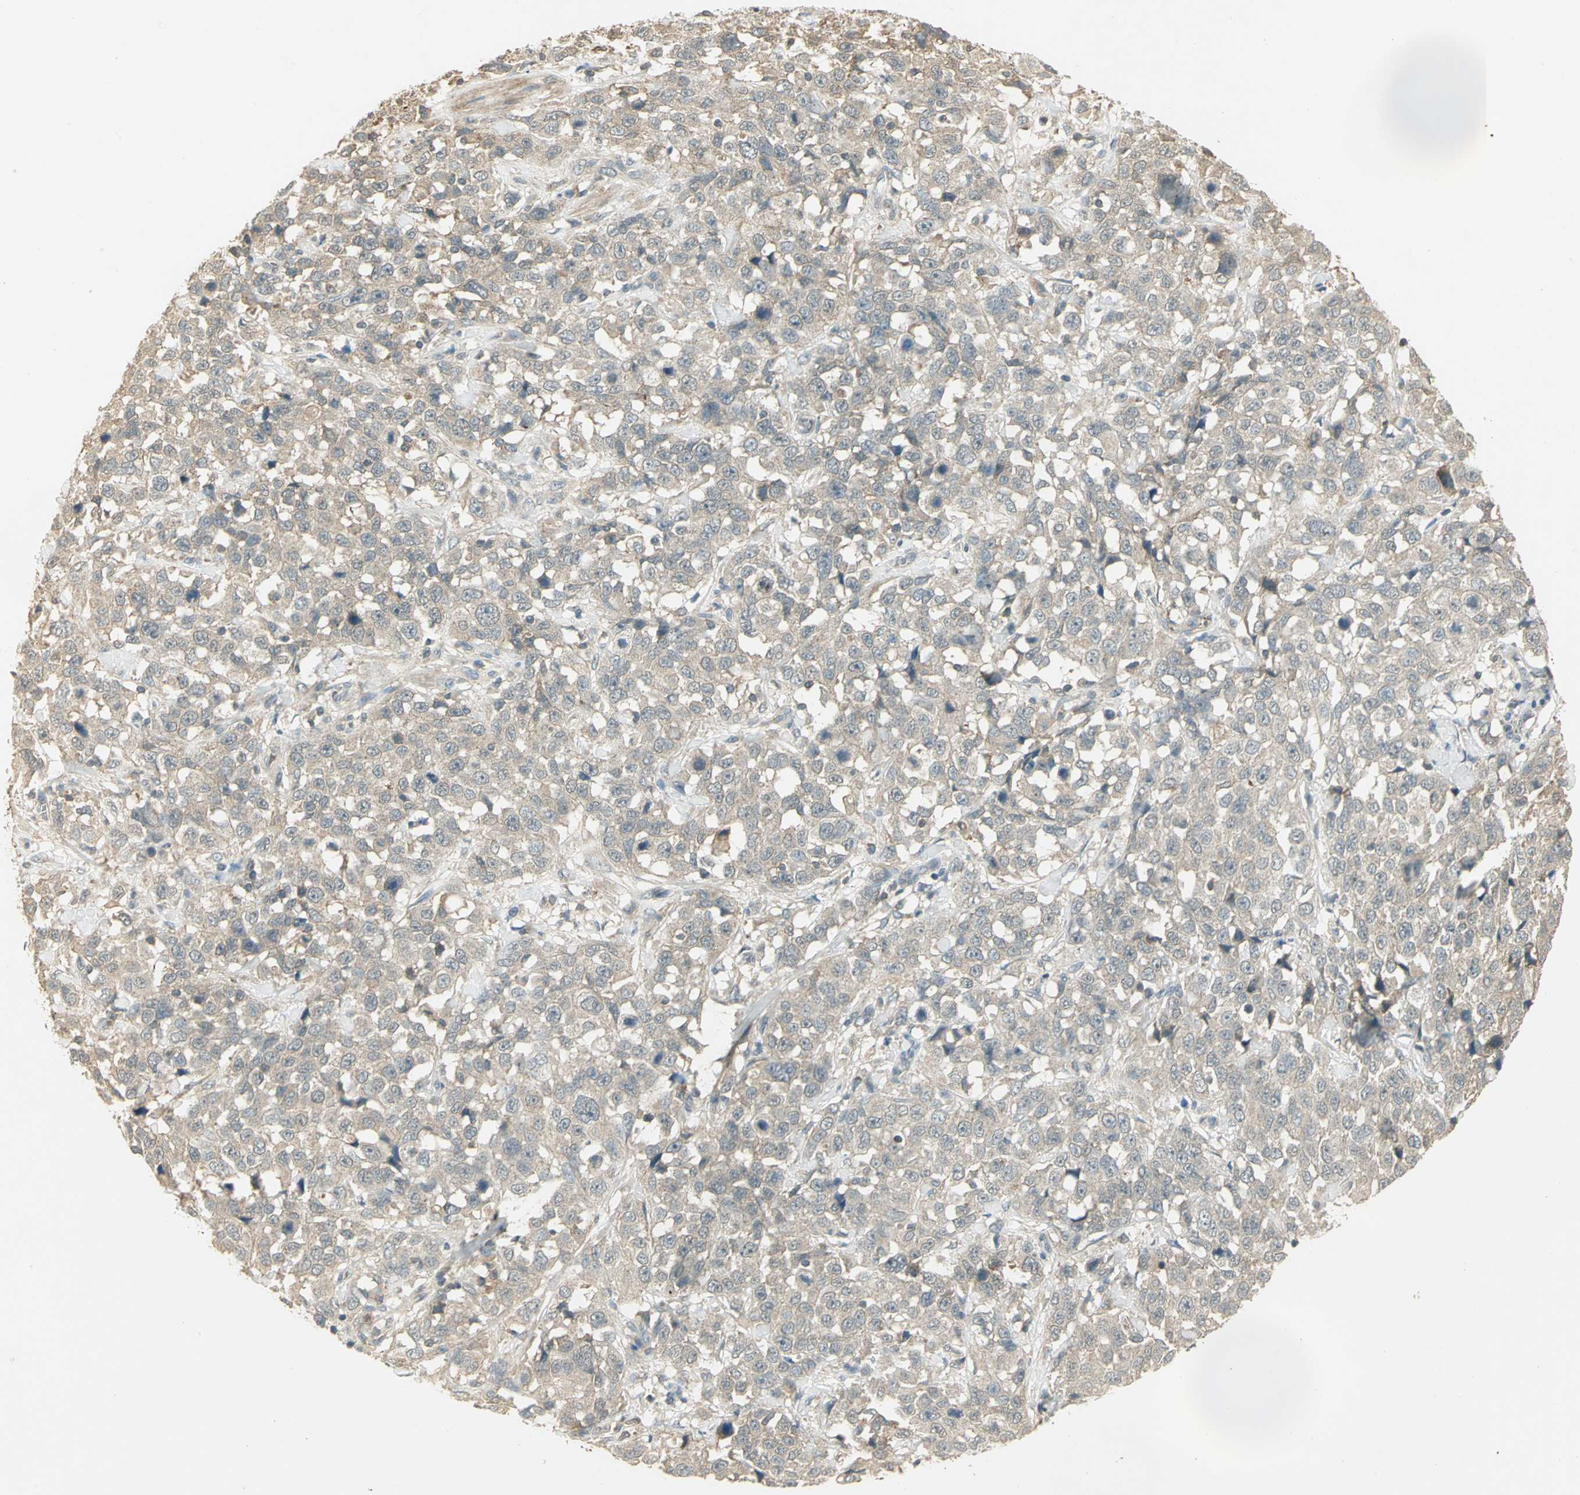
{"staining": {"intensity": "weak", "quantity": ">75%", "location": "cytoplasmic/membranous"}, "tissue": "stomach cancer", "cell_type": "Tumor cells", "image_type": "cancer", "snomed": [{"axis": "morphology", "description": "Normal tissue, NOS"}, {"axis": "morphology", "description": "Adenocarcinoma, NOS"}, {"axis": "topography", "description": "Stomach"}], "caption": "IHC of stomach cancer displays low levels of weak cytoplasmic/membranous staining in approximately >75% of tumor cells.", "gene": "KEAP1", "patient": {"sex": "male", "age": 48}}